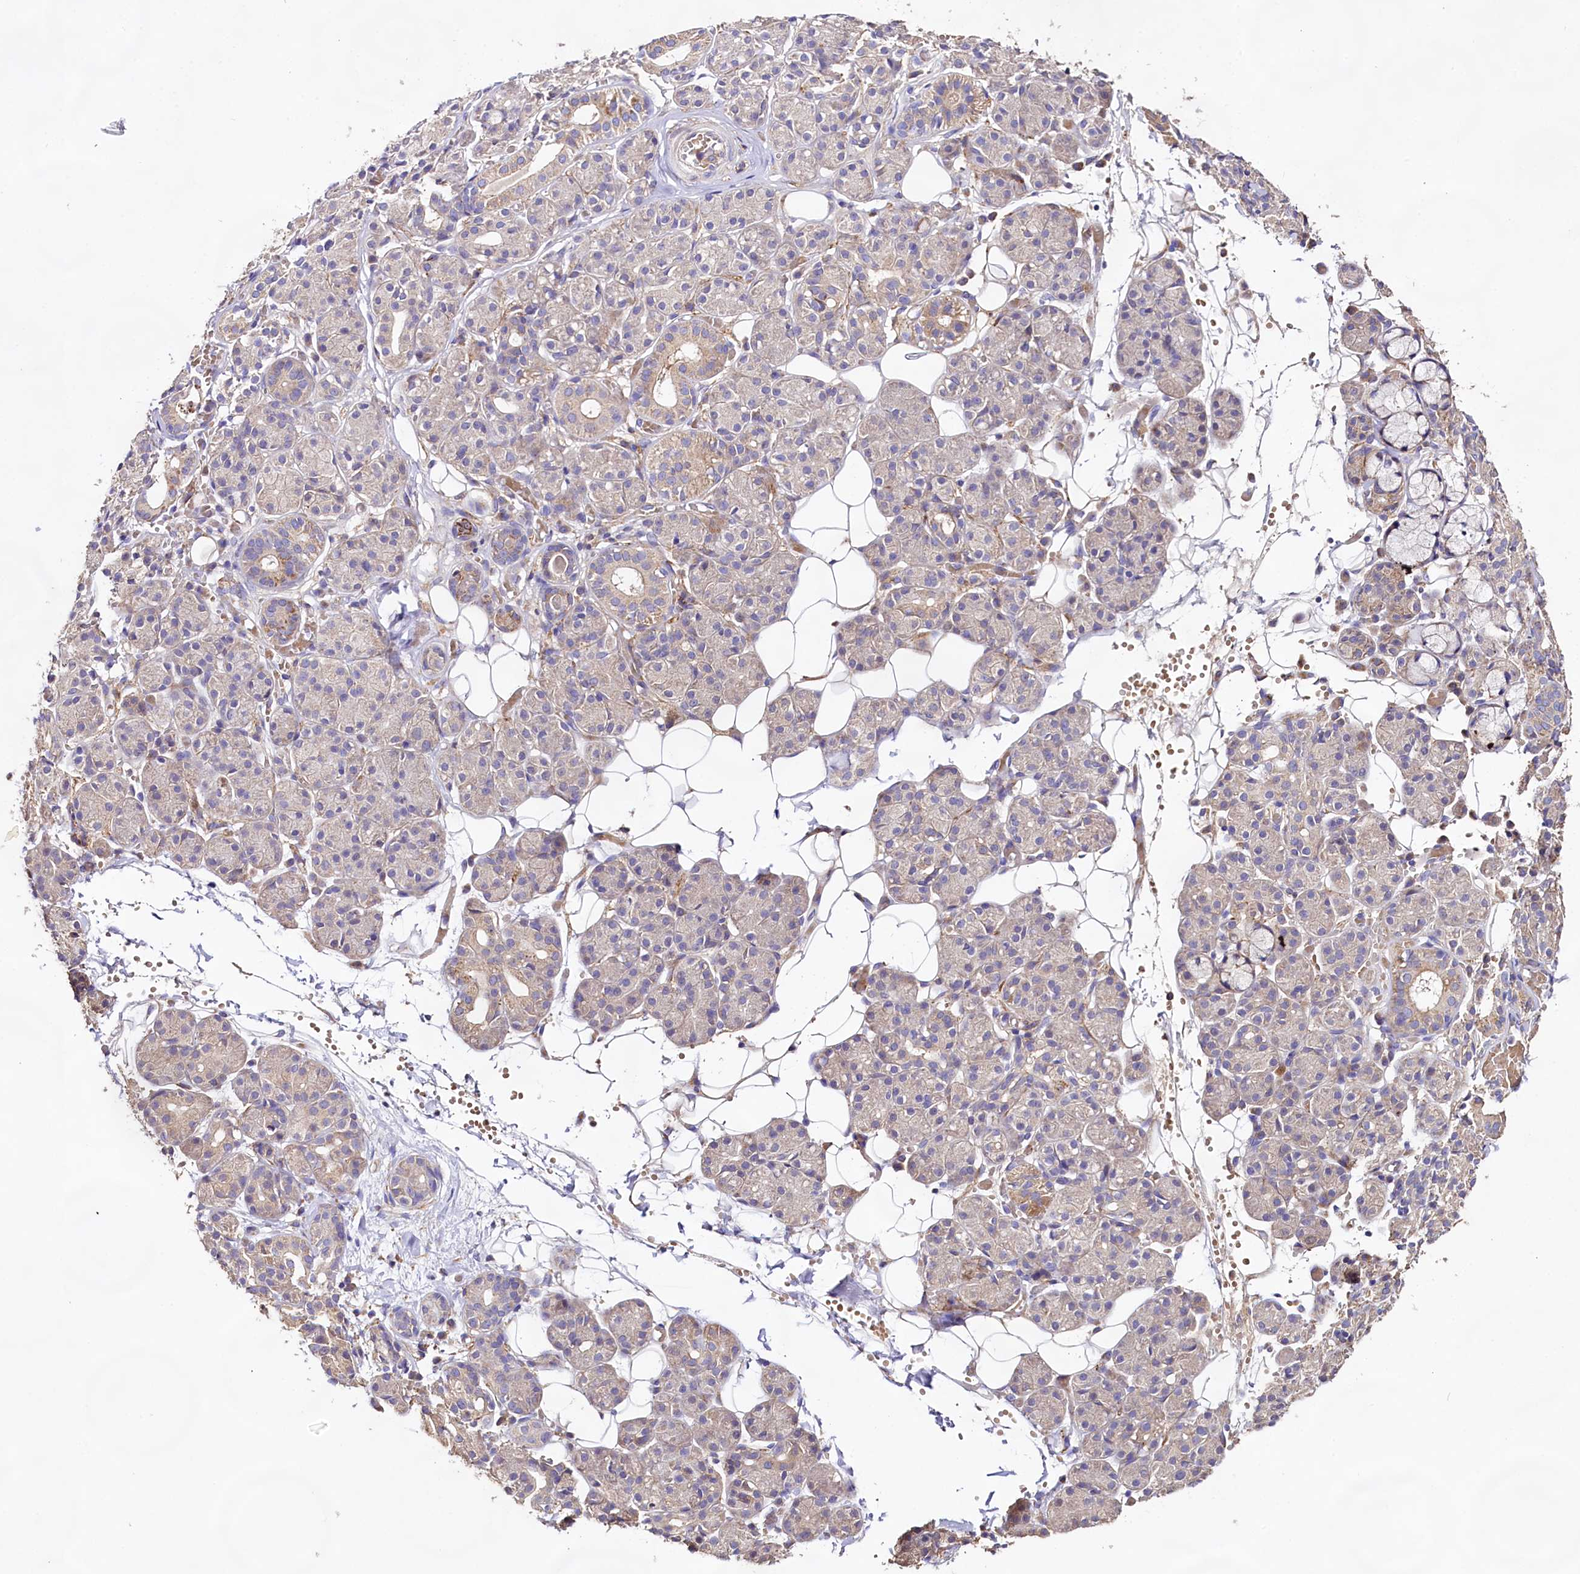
{"staining": {"intensity": "moderate", "quantity": "<25%", "location": "cytoplasmic/membranous"}, "tissue": "salivary gland", "cell_type": "Glandular cells", "image_type": "normal", "snomed": [{"axis": "morphology", "description": "Normal tissue, NOS"}, {"axis": "topography", "description": "Salivary gland"}], "caption": "Immunohistochemical staining of normal human salivary gland demonstrates moderate cytoplasmic/membranous protein positivity in approximately <25% of glandular cells.", "gene": "DMXL2", "patient": {"sex": "male", "age": 63}}